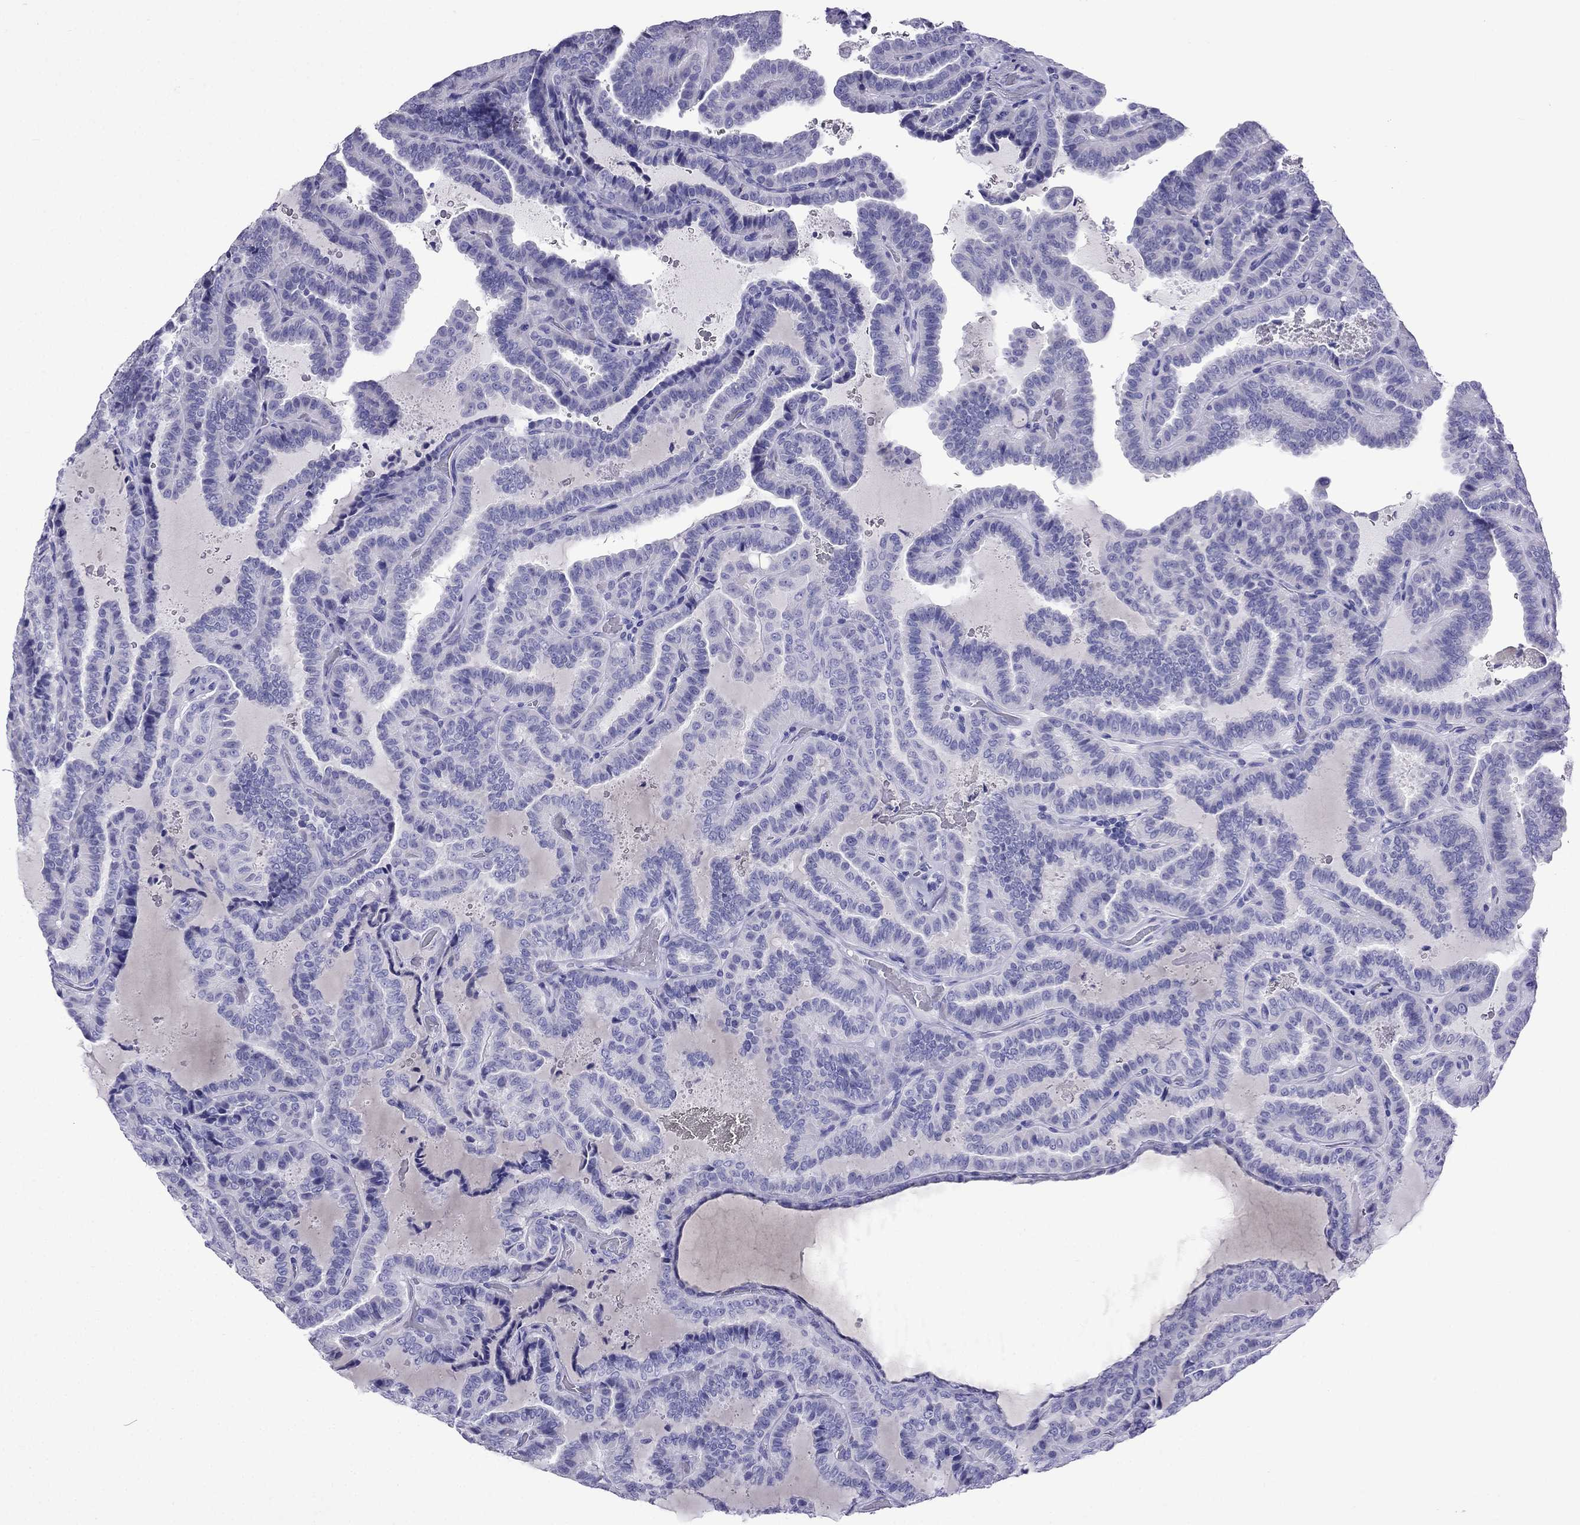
{"staining": {"intensity": "negative", "quantity": "none", "location": "none"}, "tissue": "thyroid cancer", "cell_type": "Tumor cells", "image_type": "cancer", "snomed": [{"axis": "morphology", "description": "Papillary adenocarcinoma, NOS"}, {"axis": "topography", "description": "Thyroid gland"}], "caption": "Immunohistochemistry of human thyroid papillary adenocarcinoma shows no expression in tumor cells.", "gene": "ARR3", "patient": {"sex": "female", "age": 39}}